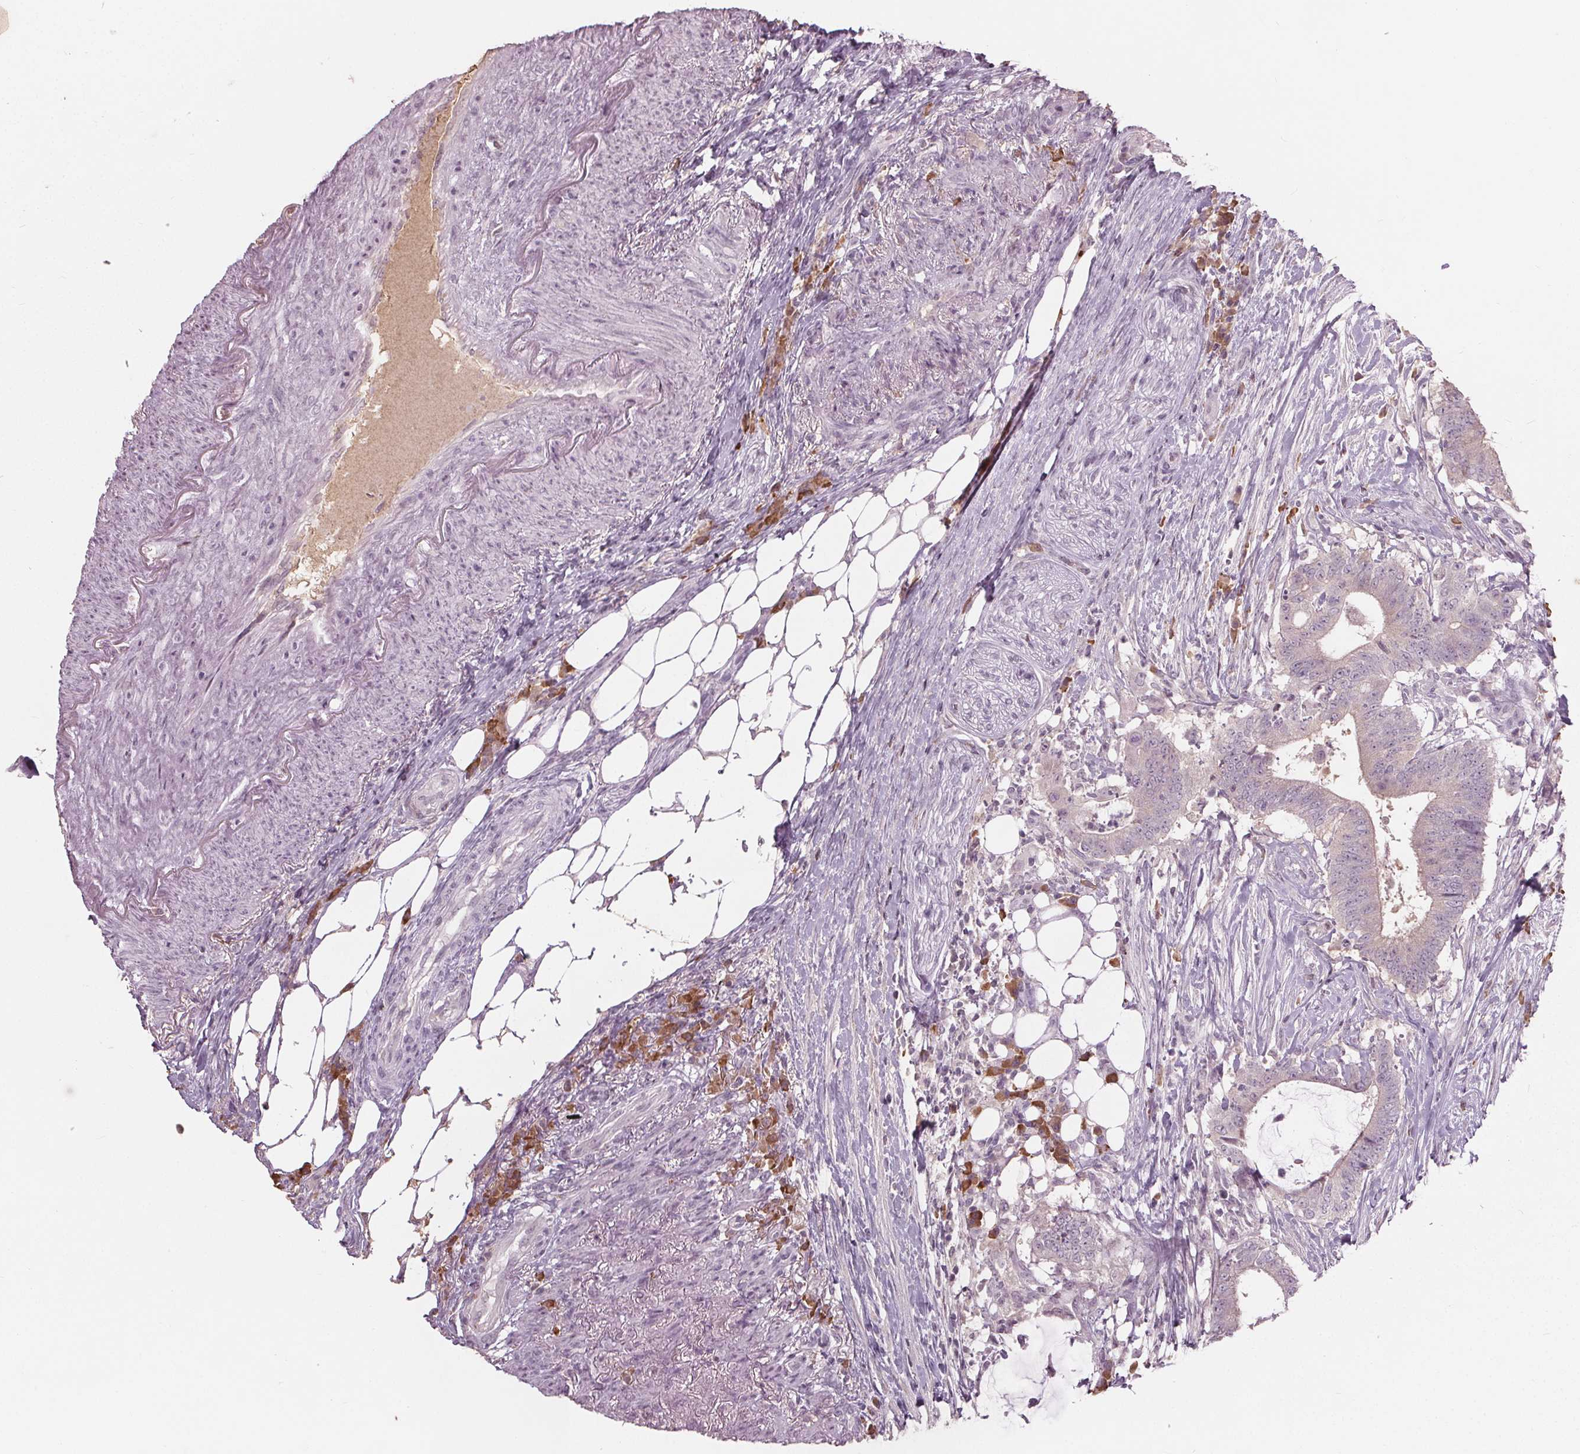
{"staining": {"intensity": "weak", "quantity": "<25%", "location": "cytoplasmic/membranous"}, "tissue": "colorectal cancer", "cell_type": "Tumor cells", "image_type": "cancer", "snomed": [{"axis": "morphology", "description": "Adenocarcinoma, NOS"}, {"axis": "topography", "description": "Colon"}], "caption": "Tumor cells show no significant expression in colorectal cancer (adenocarcinoma).", "gene": "CXCL16", "patient": {"sex": "female", "age": 43}}